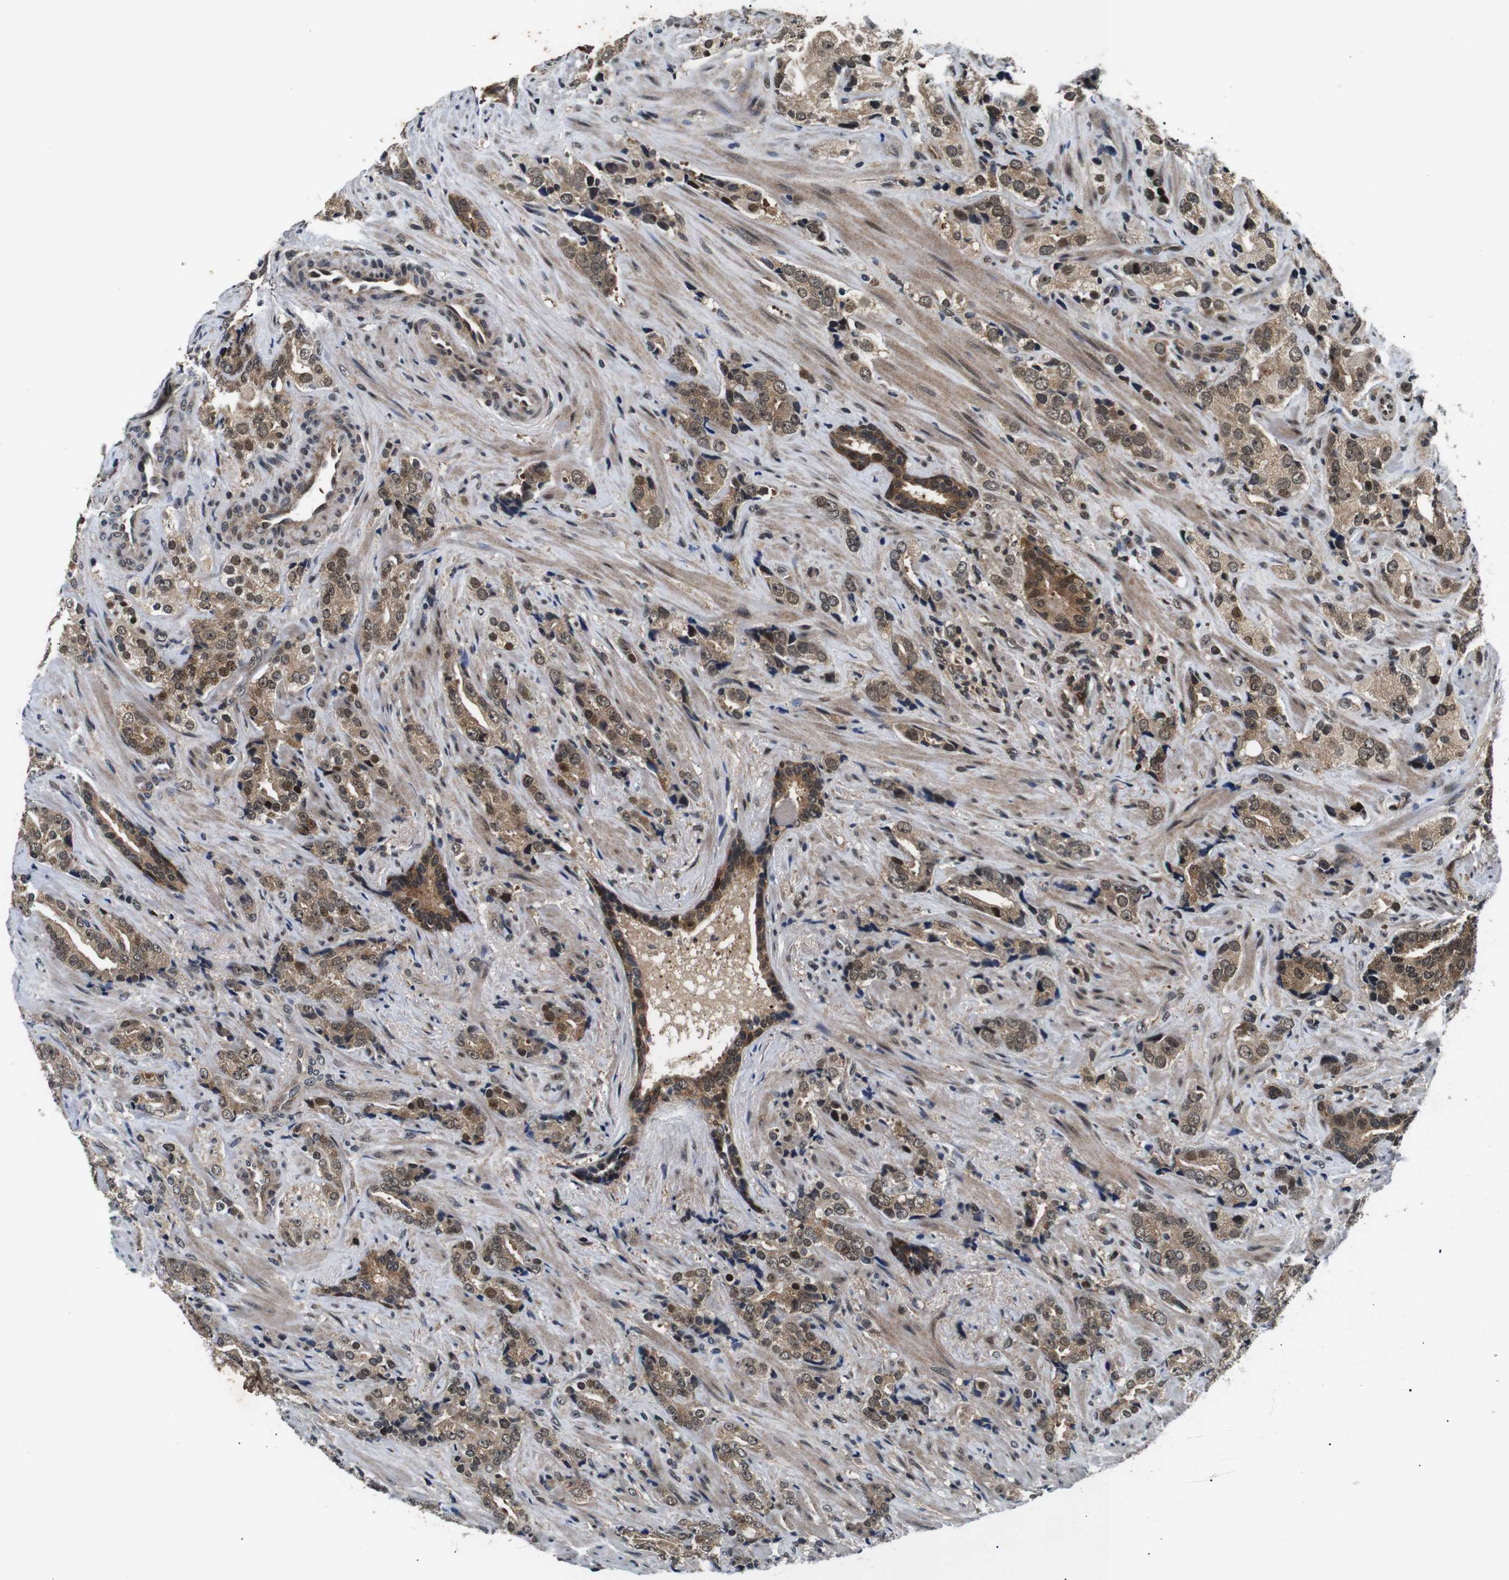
{"staining": {"intensity": "moderate", "quantity": ">75%", "location": "cytoplasmic/membranous,nuclear"}, "tissue": "prostate cancer", "cell_type": "Tumor cells", "image_type": "cancer", "snomed": [{"axis": "morphology", "description": "Adenocarcinoma, High grade"}, {"axis": "topography", "description": "Prostate"}], "caption": "This is an image of immunohistochemistry staining of prostate adenocarcinoma (high-grade), which shows moderate positivity in the cytoplasmic/membranous and nuclear of tumor cells.", "gene": "SKP1", "patient": {"sex": "male", "age": 71}}